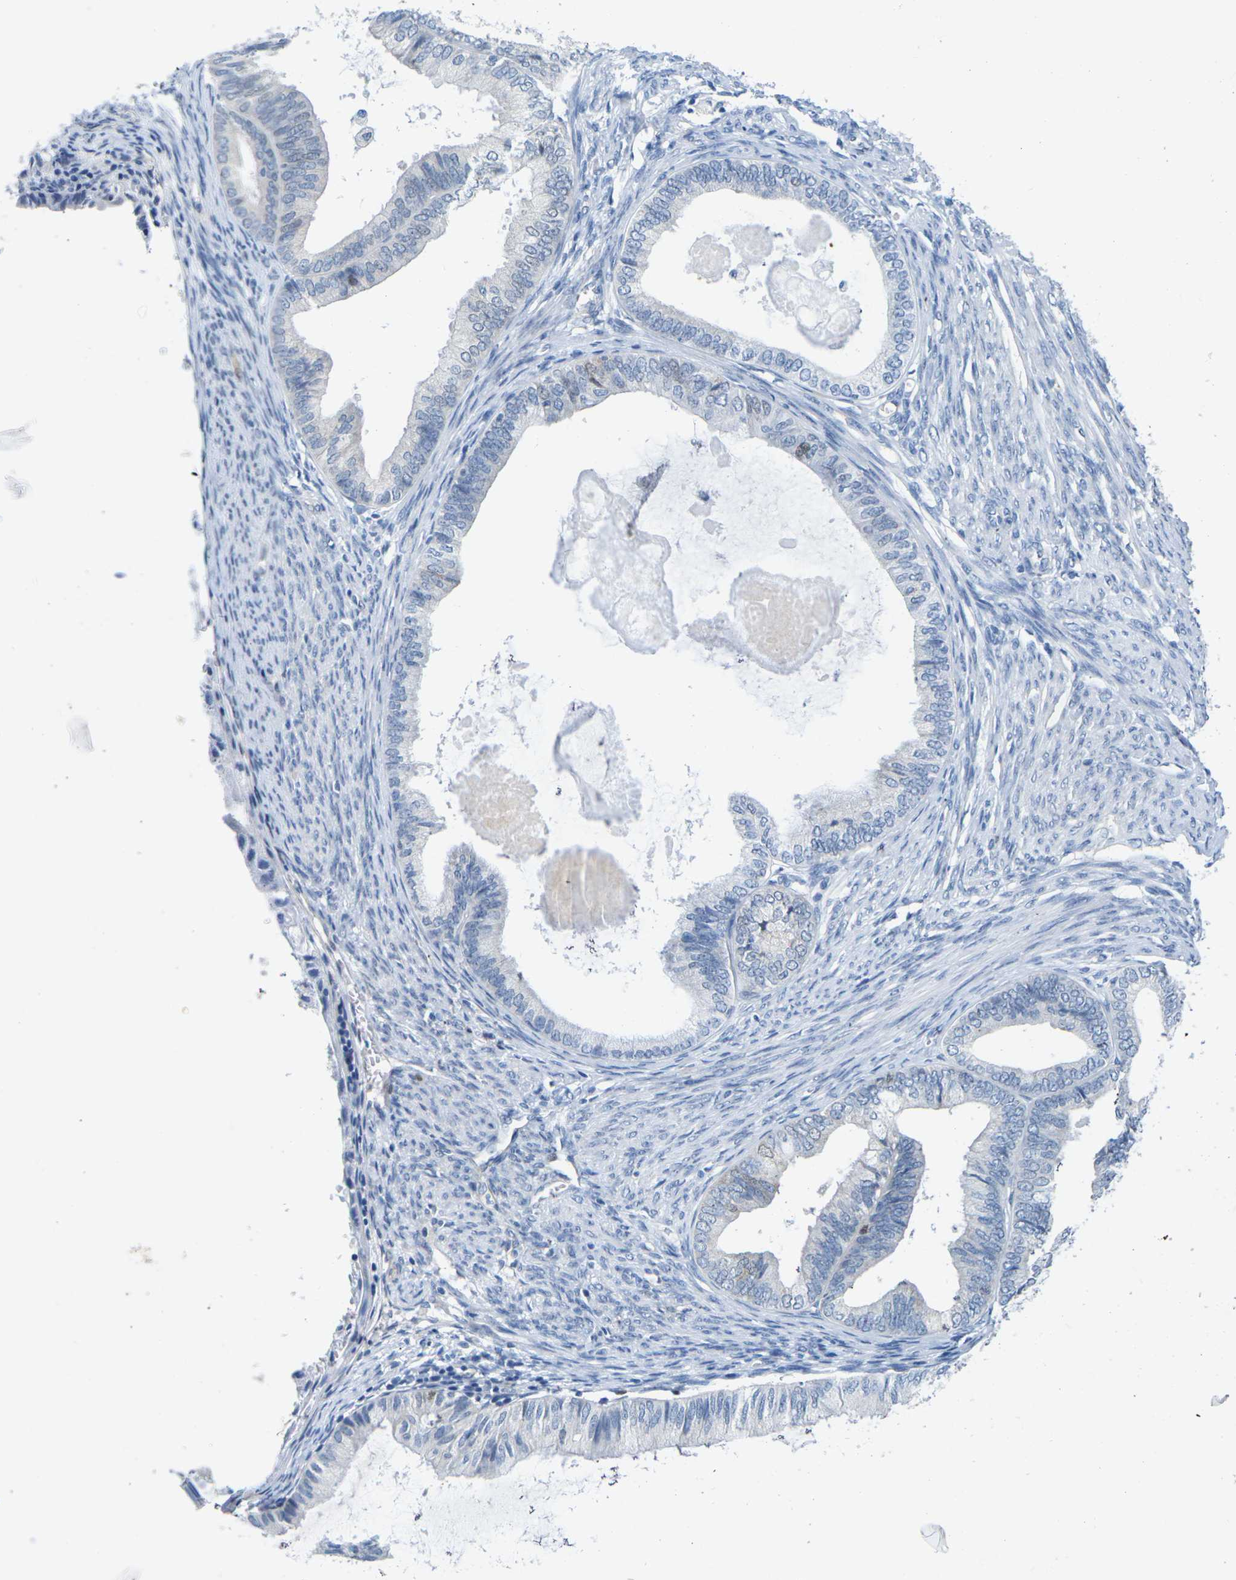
{"staining": {"intensity": "negative", "quantity": "none", "location": "none"}, "tissue": "endometrial cancer", "cell_type": "Tumor cells", "image_type": "cancer", "snomed": [{"axis": "morphology", "description": "Adenocarcinoma, NOS"}, {"axis": "topography", "description": "Endometrium"}], "caption": "DAB immunohistochemical staining of endometrial adenocarcinoma exhibits no significant expression in tumor cells.", "gene": "CDK2", "patient": {"sex": "female", "age": 86}}